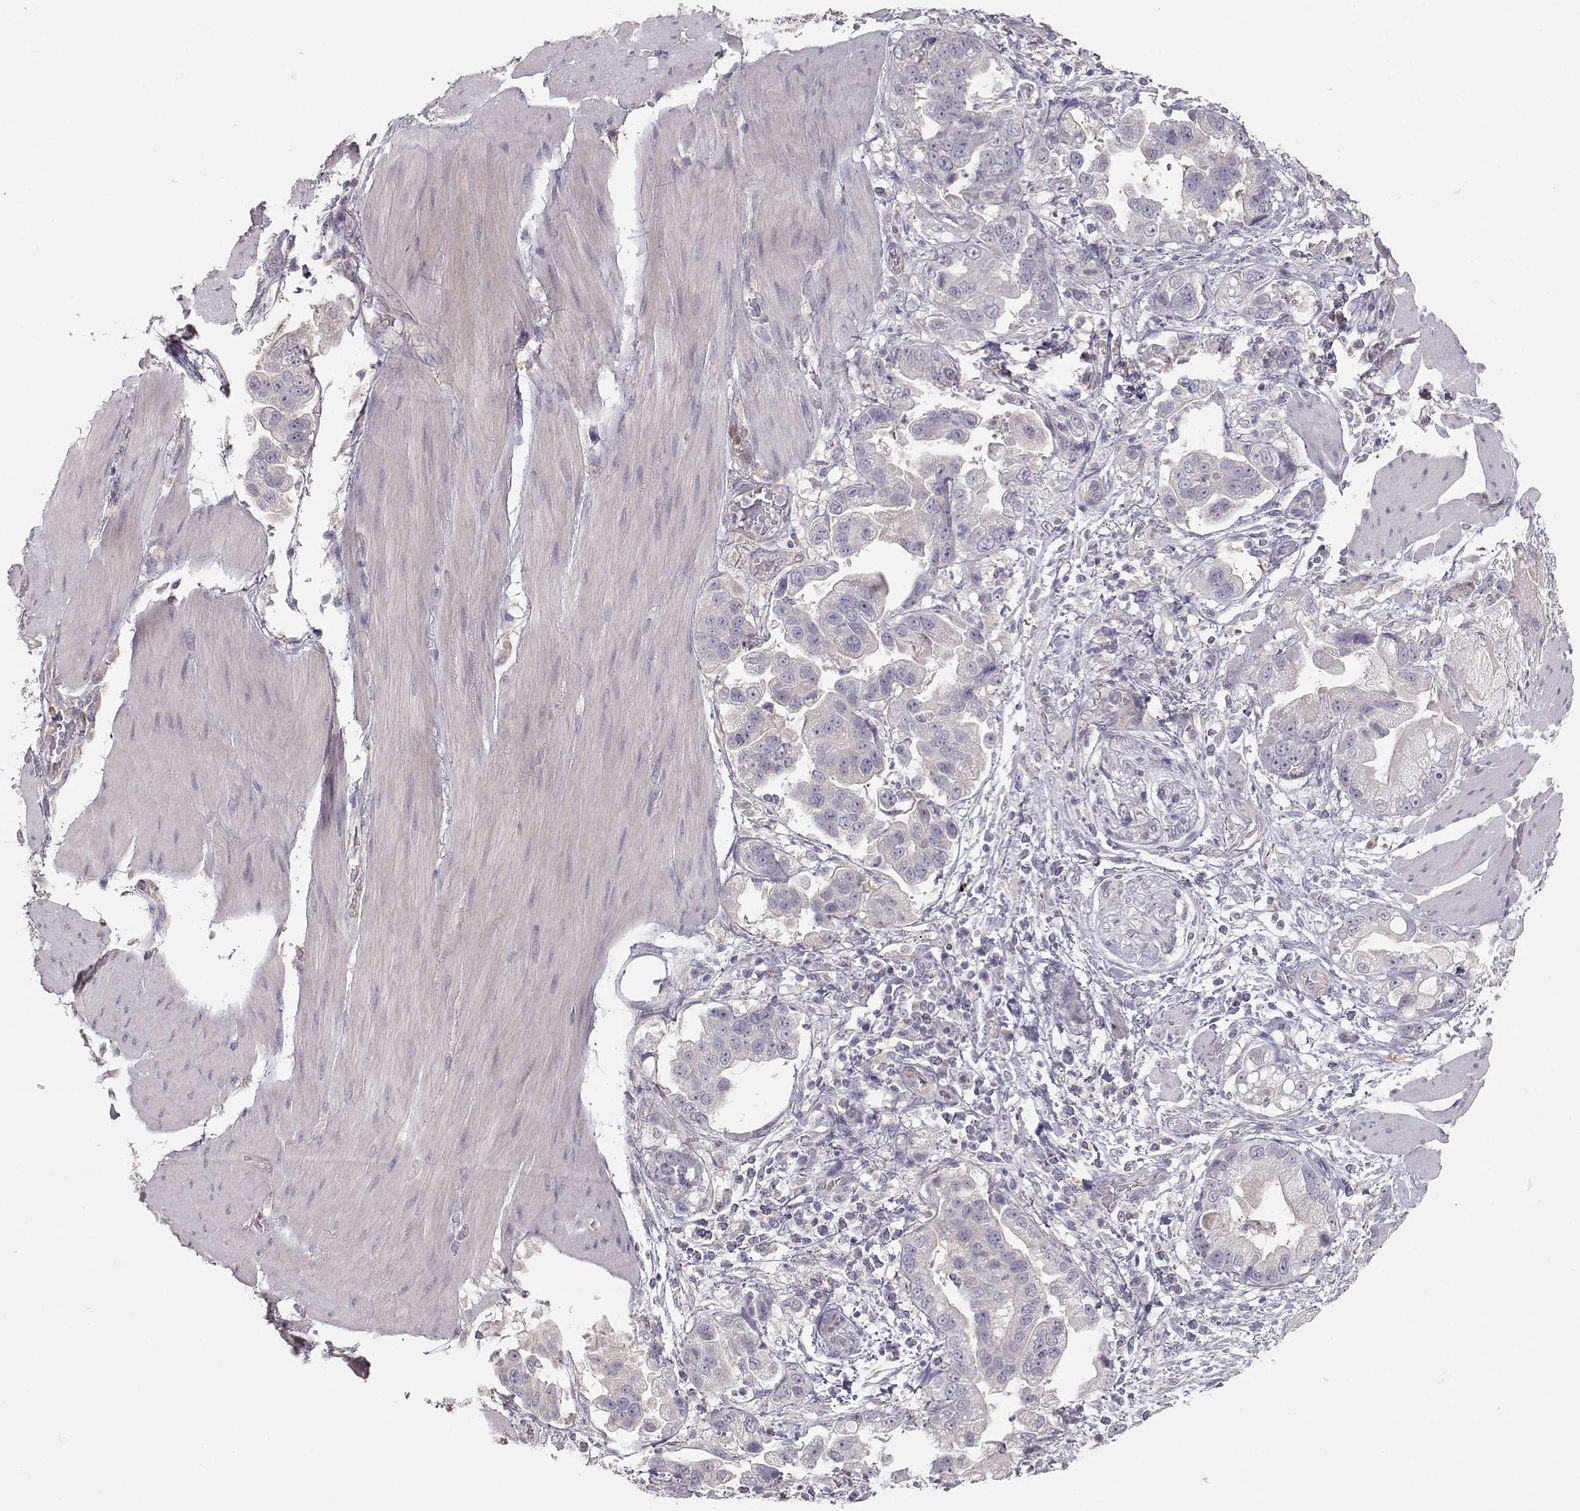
{"staining": {"intensity": "negative", "quantity": "none", "location": "none"}, "tissue": "stomach cancer", "cell_type": "Tumor cells", "image_type": "cancer", "snomed": [{"axis": "morphology", "description": "Adenocarcinoma, NOS"}, {"axis": "topography", "description": "Stomach"}], "caption": "High magnification brightfield microscopy of stomach adenocarcinoma stained with DAB (brown) and counterstained with hematoxylin (blue): tumor cells show no significant expression.", "gene": "ARHGAP8", "patient": {"sex": "male", "age": 59}}